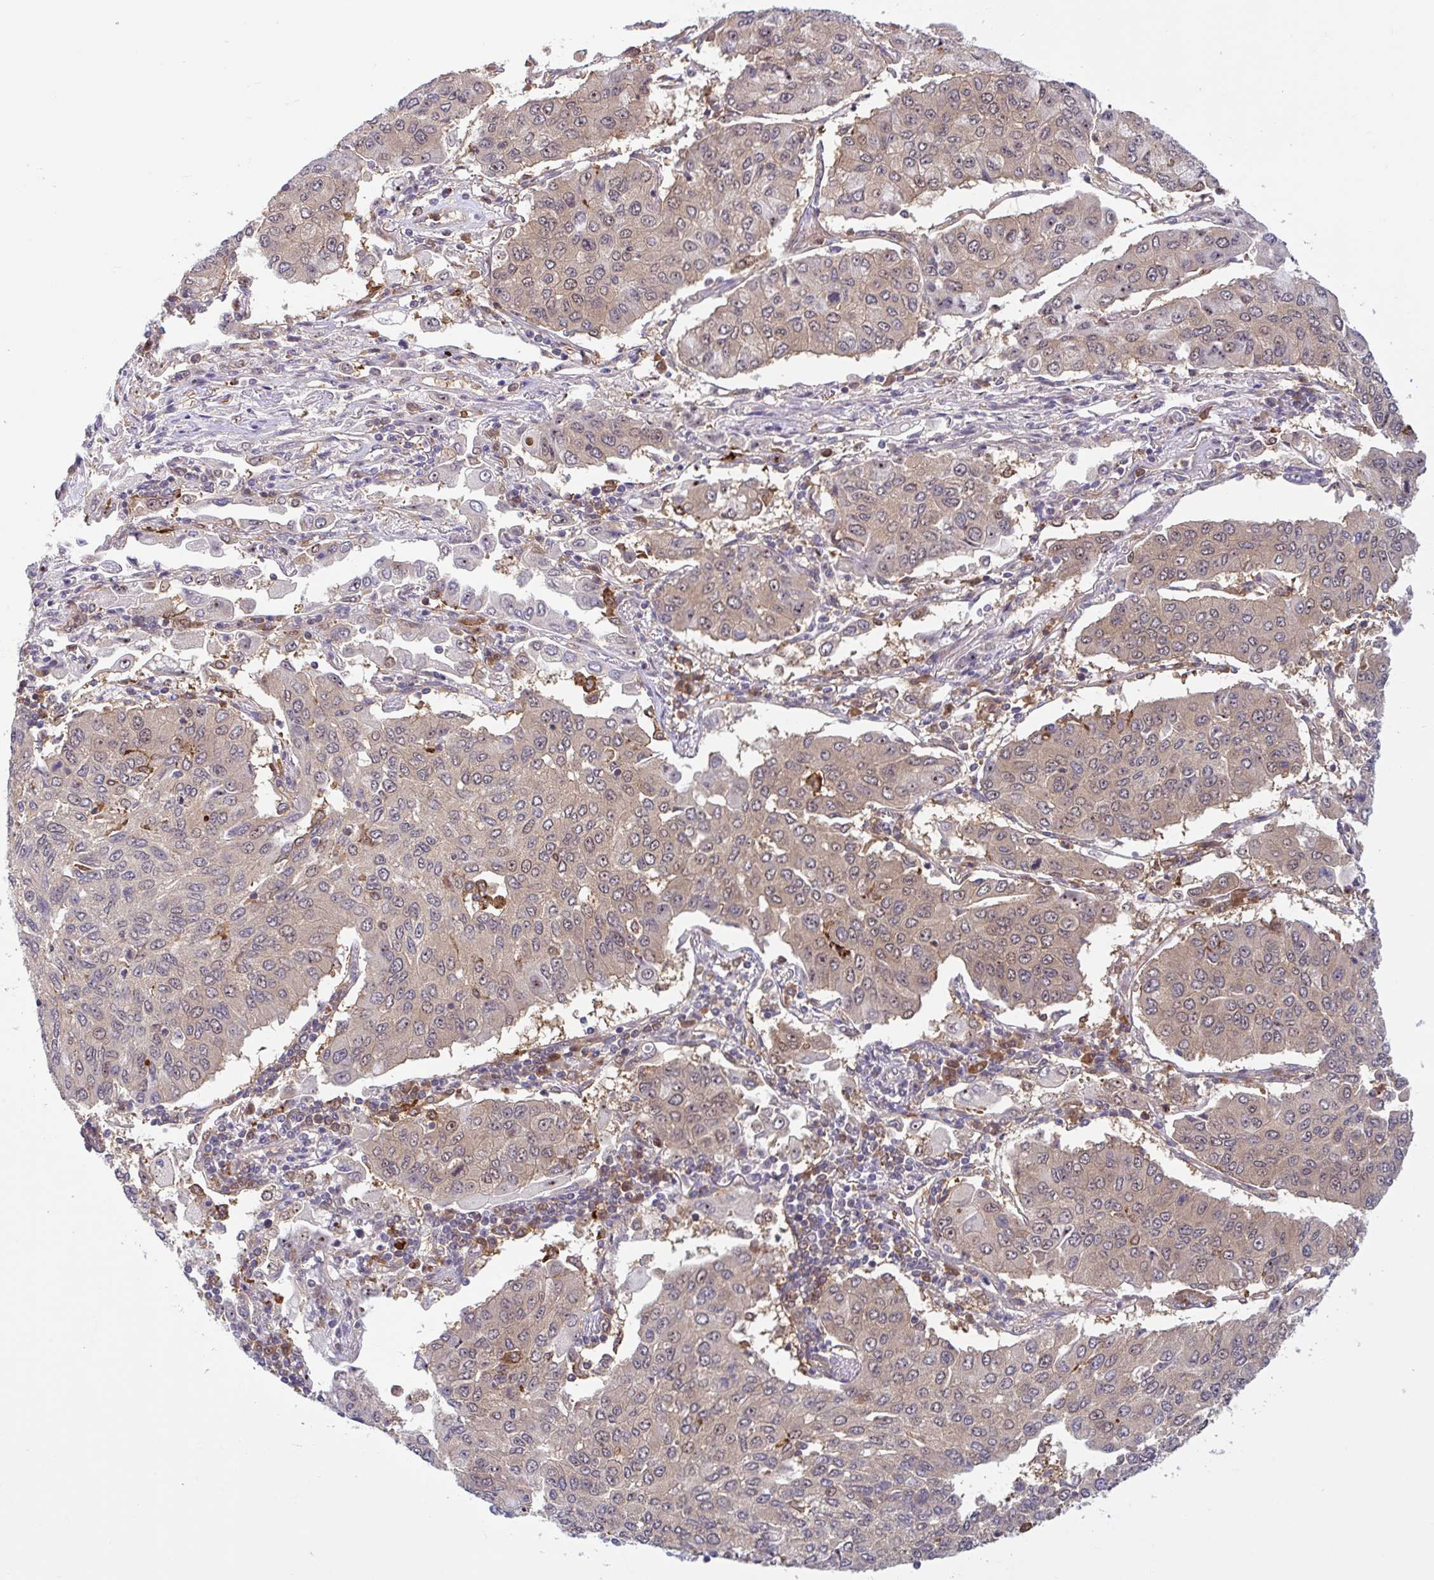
{"staining": {"intensity": "weak", "quantity": "25%-75%", "location": "cytoplasmic/membranous"}, "tissue": "lung cancer", "cell_type": "Tumor cells", "image_type": "cancer", "snomed": [{"axis": "morphology", "description": "Squamous cell carcinoma, NOS"}, {"axis": "topography", "description": "Lung"}], "caption": "There is low levels of weak cytoplasmic/membranous positivity in tumor cells of squamous cell carcinoma (lung), as demonstrated by immunohistochemical staining (brown color).", "gene": "HMBS", "patient": {"sex": "male", "age": 74}}